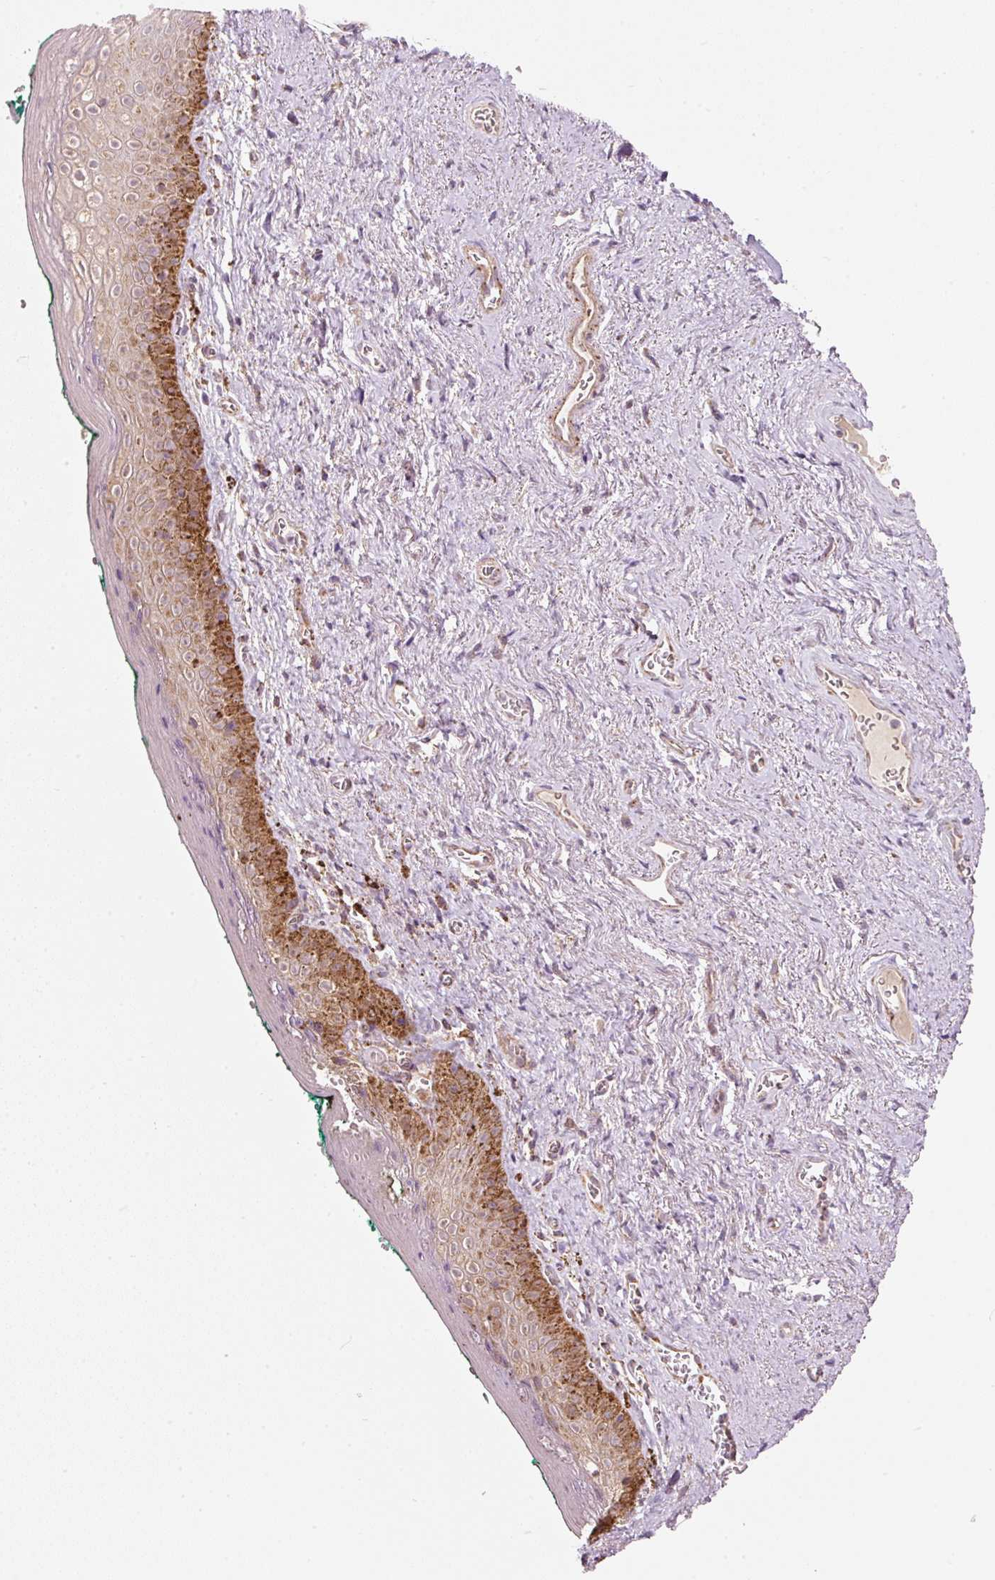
{"staining": {"intensity": "moderate", "quantity": "25%-75%", "location": "cytoplasmic/membranous"}, "tissue": "vagina", "cell_type": "Squamous epithelial cells", "image_type": "normal", "snomed": [{"axis": "morphology", "description": "Normal tissue, NOS"}, {"axis": "topography", "description": "Vulva"}, {"axis": "topography", "description": "Vagina"}, {"axis": "topography", "description": "Peripheral nerve tissue"}], "caption": "Benign vagina demonstrates moderate cytoplasmic/membranous staining in about 25%-75% of squamous epithelial cells, visualized by immunohistochemistry. (DAB IHC with brightfield microscopy, high magnification).", "gene": "FAM78B", "patient": {"sex": "female", "age": 66}}